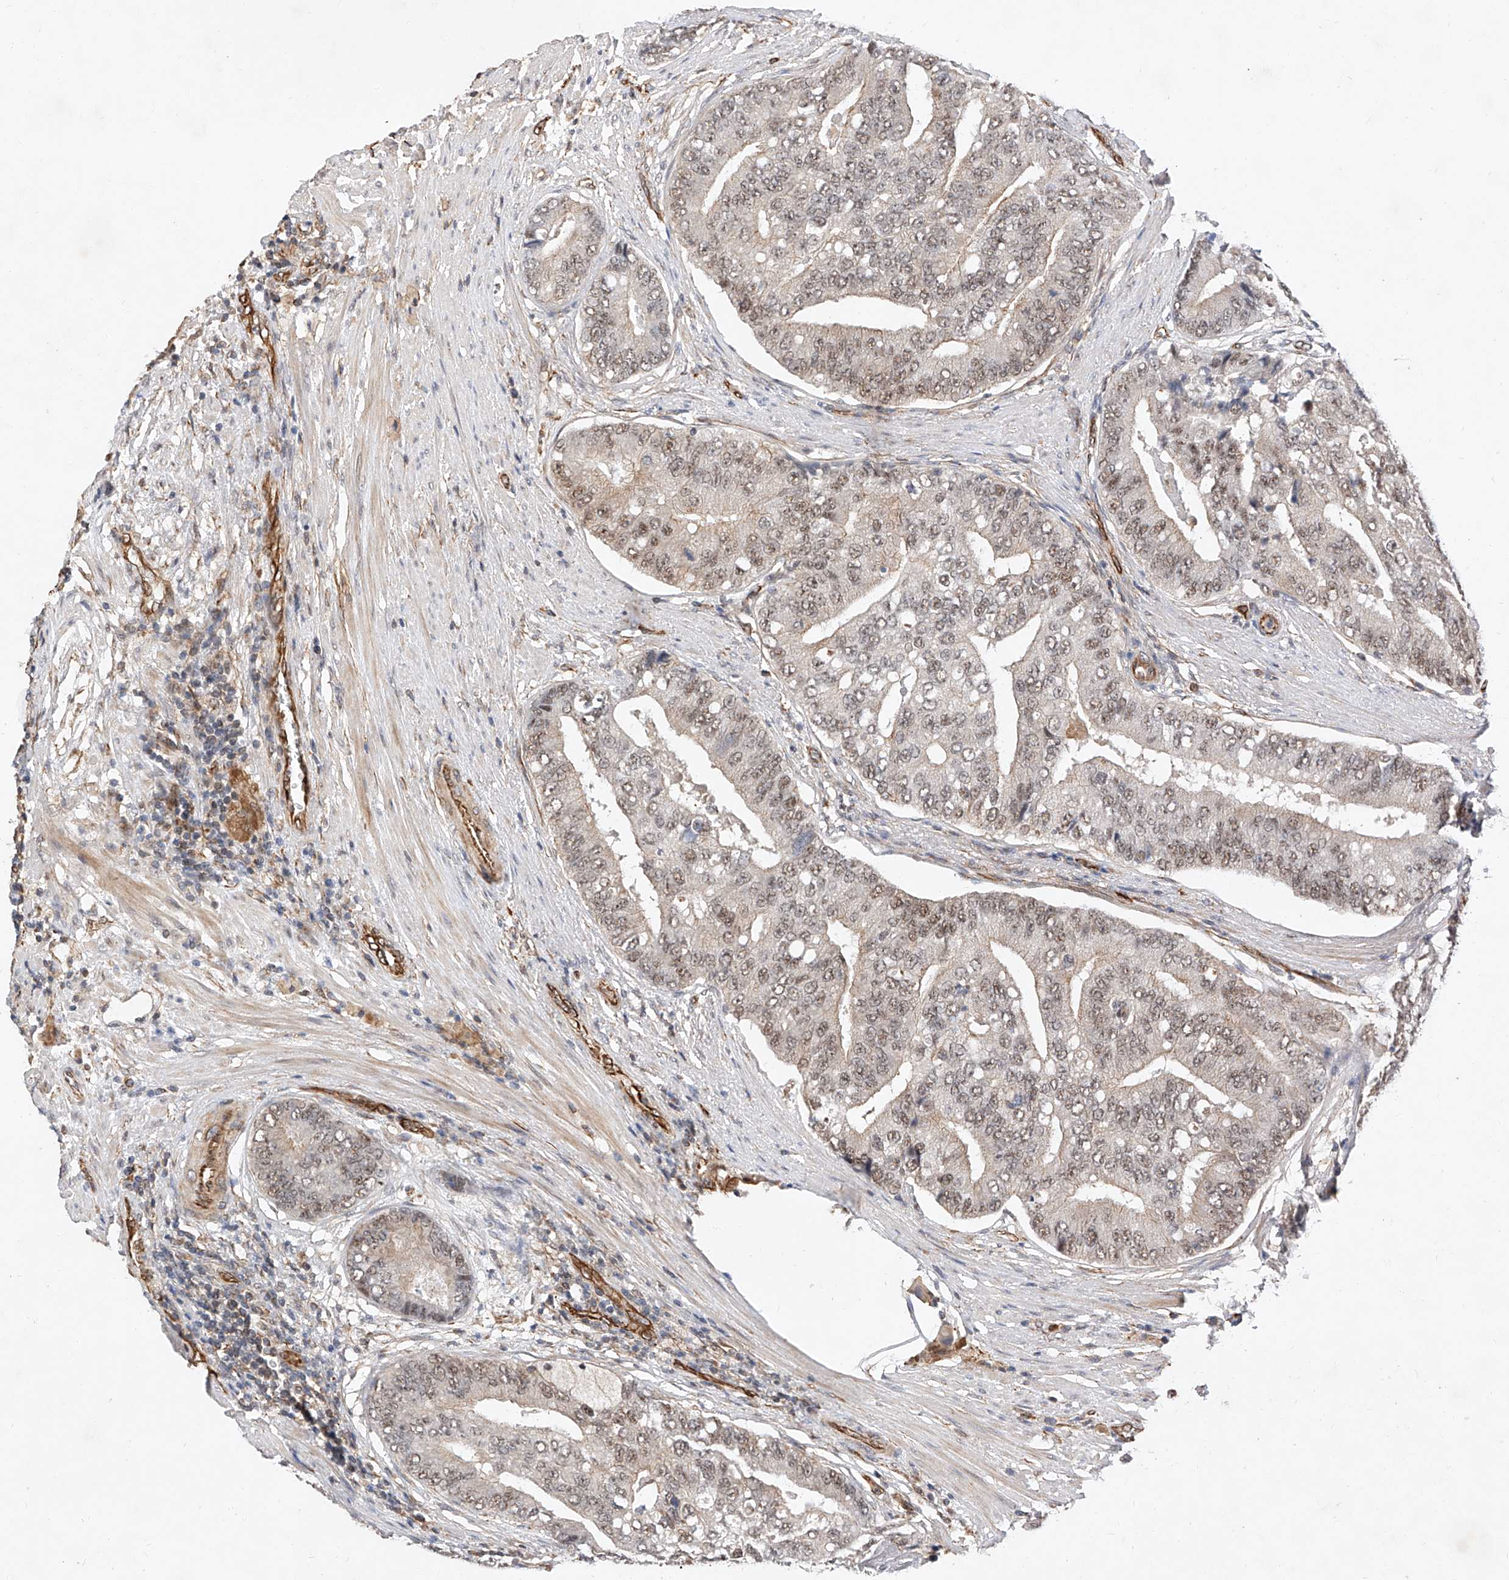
{"staining": {"intensity": "moderate", "quantity": ">75%", "location": "nuclear"}, "tissue": "prostate cancer", "cell_type": "Tumor cells", "image_type": "cancer", "snomed": [{"axis": "morphology", "description": "Adenocarcinoma, High grade"}, {"axis": "topography", "description": "Prostate"}], "caption": "An image showing moderate nuclear staining in about >75% of tumor cells in prostate high-grade adenocarcinoma, as visualized by brown immunohistochemical staining.", "gene": "AMD1", "patient": {"sex": "male", "age": 70}}